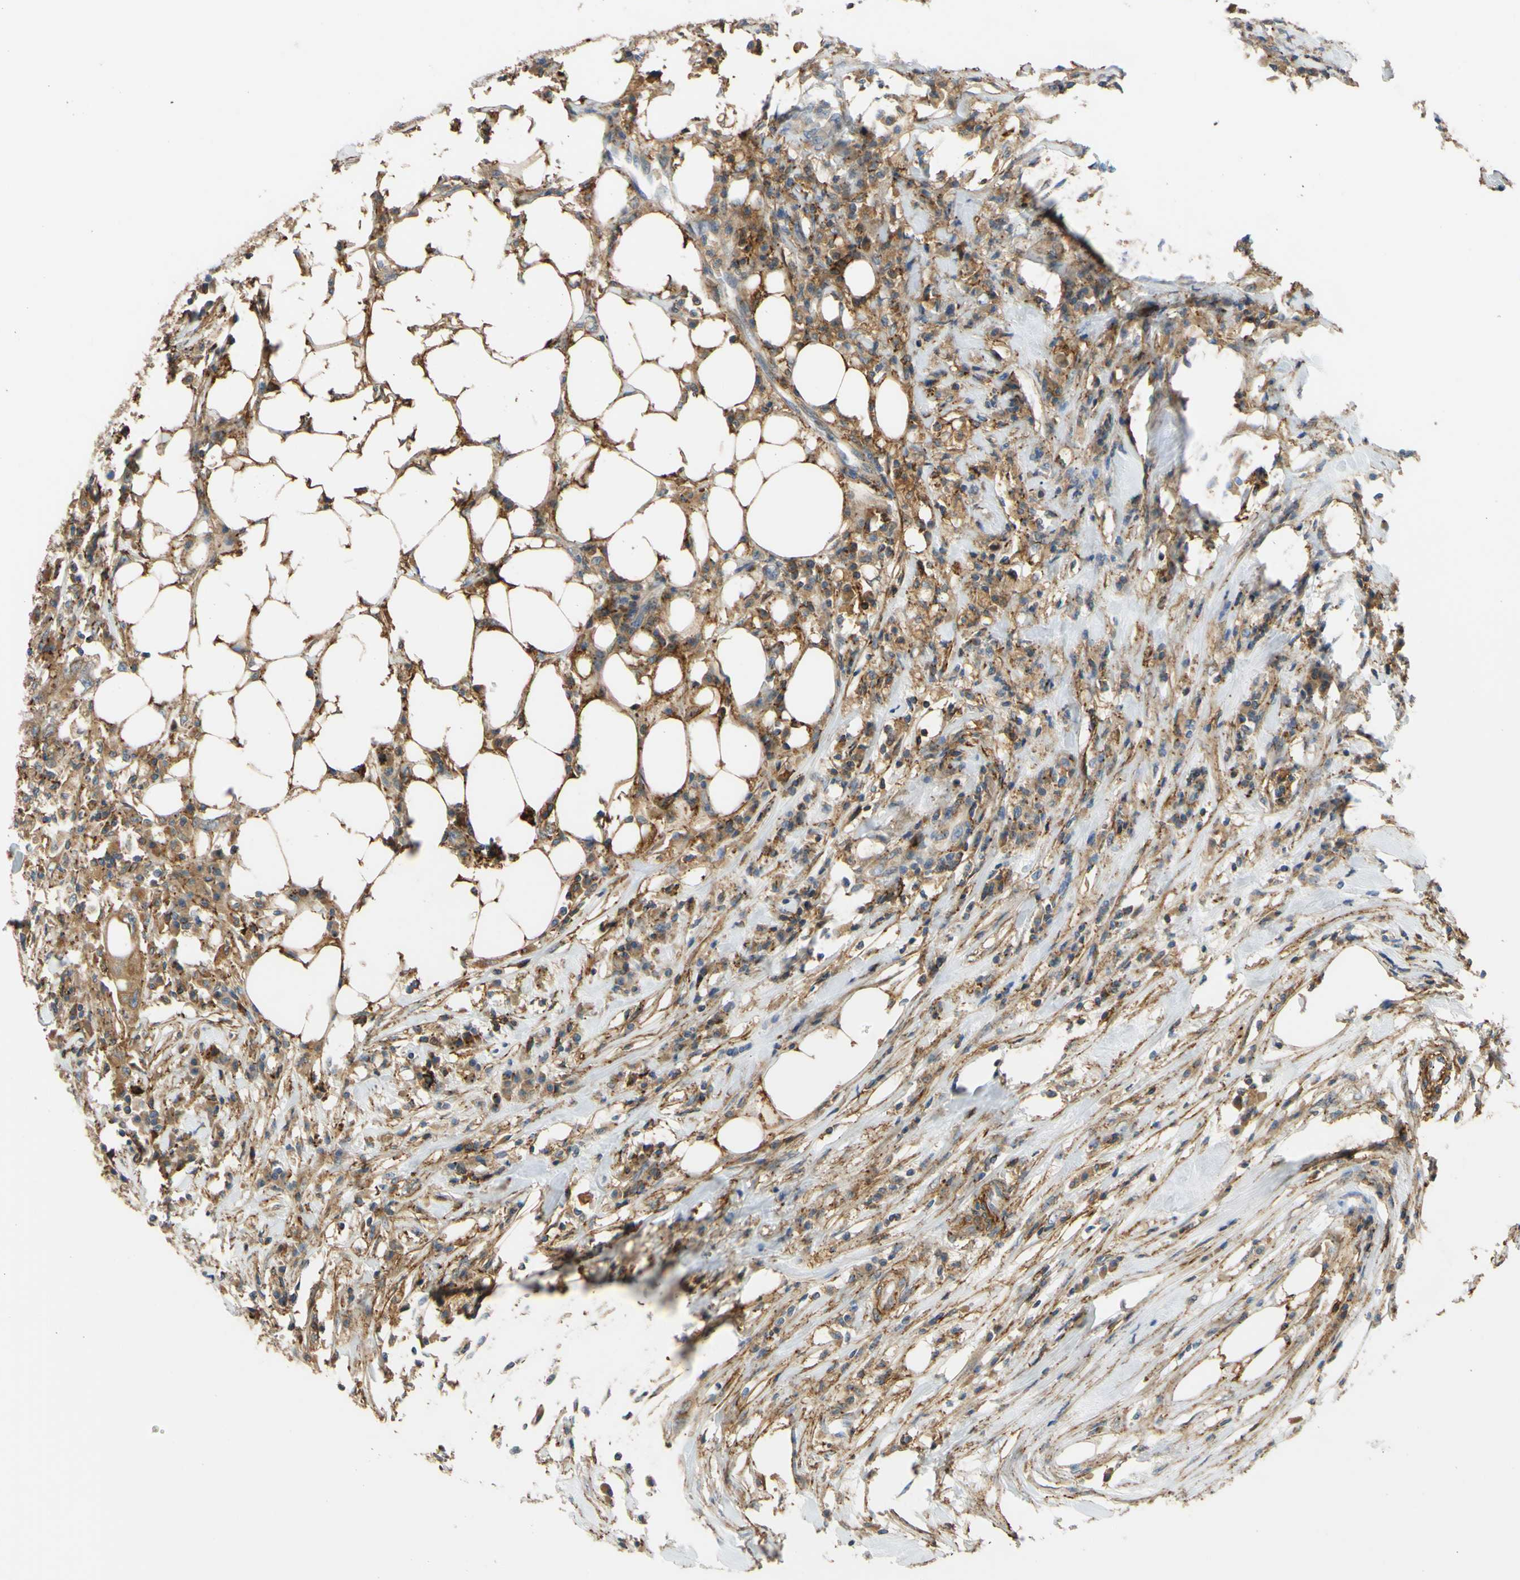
{"staining": {"intensity": "moderate", "quantity": ">75%", "location": "cytoplasmic/membranous"}, "tissue": "colorectal cancer", "cell_type": "Tumor cells", "image_type": "cancer", "snomed": [{"axis": "morphology", "description": "Adenocarcinoma, NOS"}, {"axis": "topography", "description": "Colon"}], "caption": "Protein expression analysis of colorectal adenocarcinoma reveals moderate cytoplasmic/membranous expression in about >75% of tumor cells.", "gene": "POR", "patient": {"sex": "male", "age": 71}}